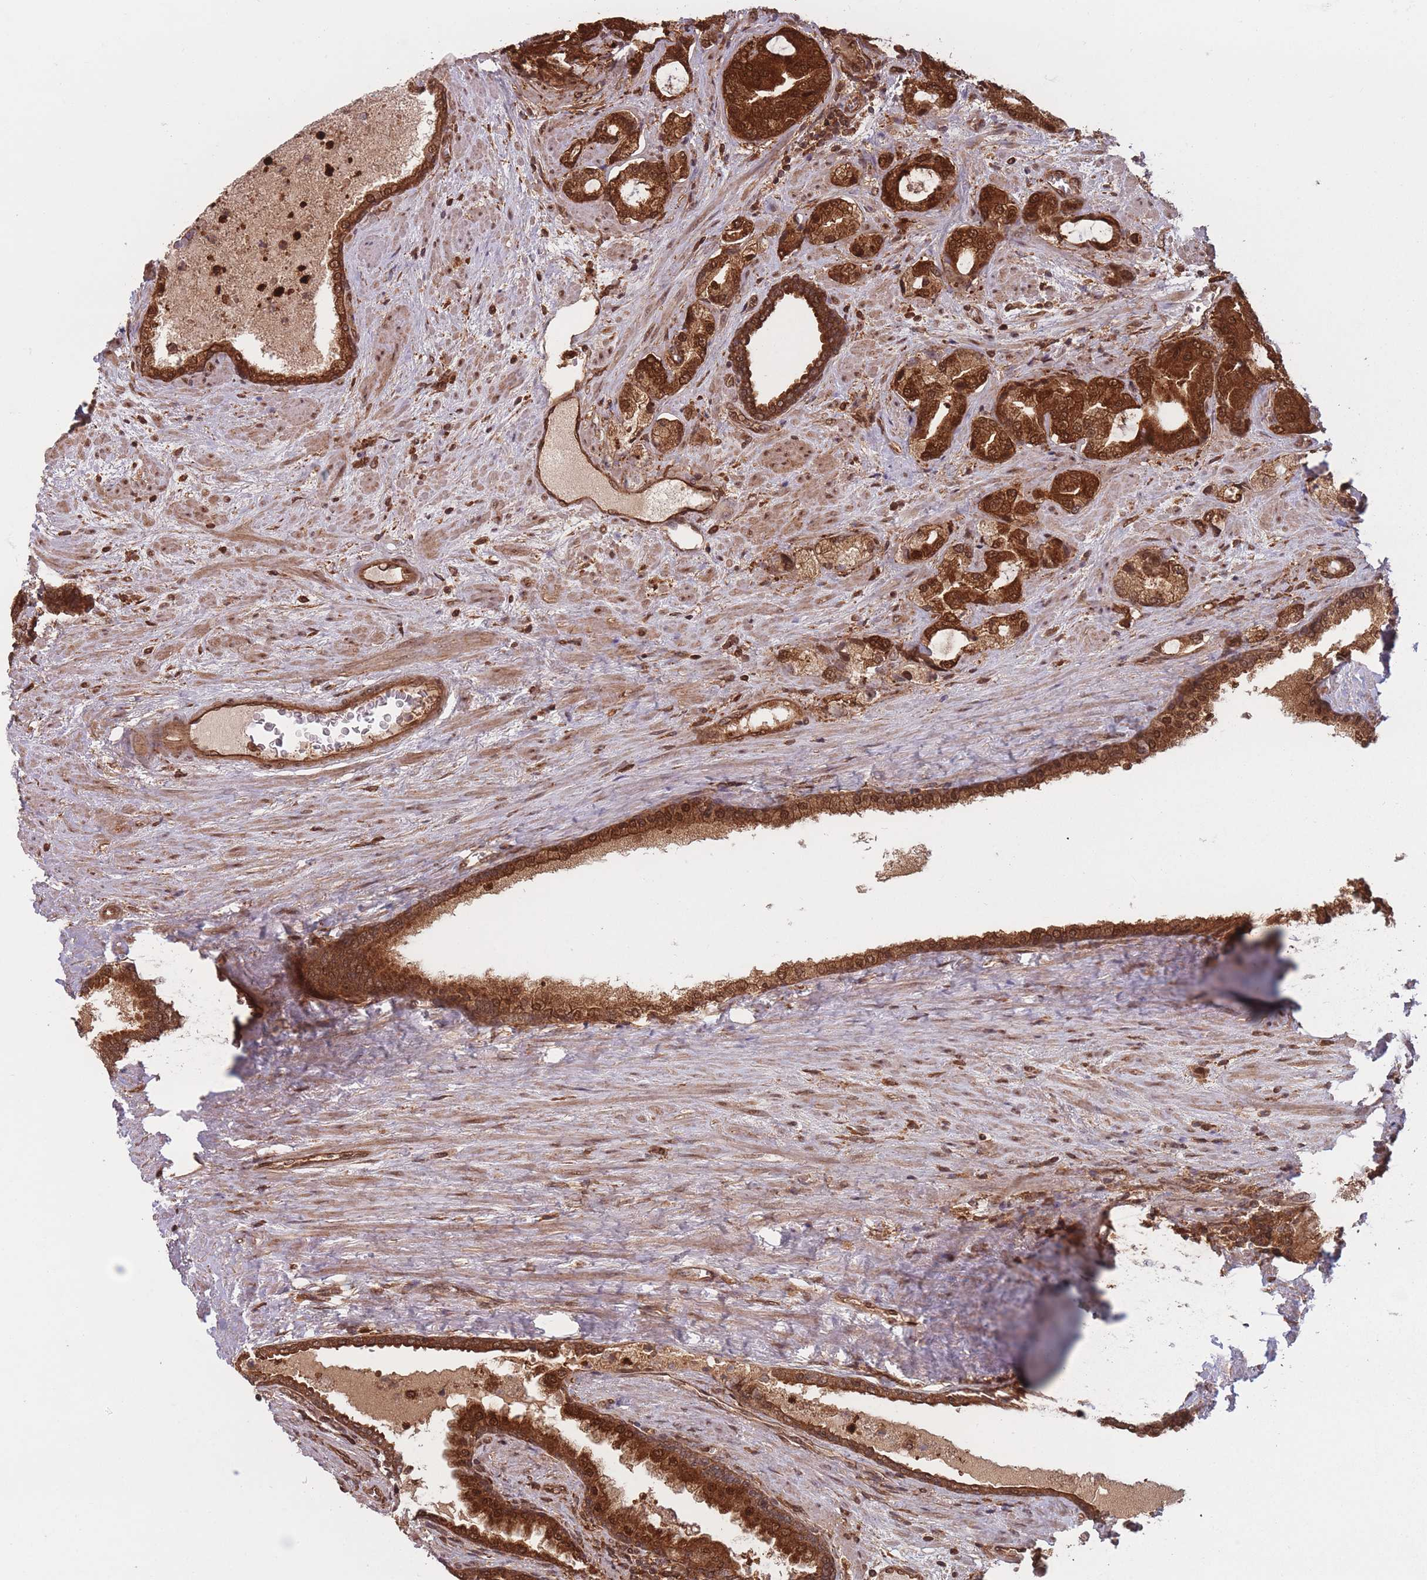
{"staining": {"intensity": "strong", "quantity": ">75%", "location": "cytoplasmic/membranous,nuclear"}, "tissue": "prostate cancer", "cell_type": "Tumor cells", "image_type": "cancer", "snomed": [{"axis": "morphology", "description": "Adenocarcinoma, High grade"}, {"axis": "topography", "description": "Prostate"}], "caption": "Protein expression analysis of adenocarcinoma (high-grade) (prostate) demonstrates strong cytoplasmic/membranous and nuclear positivity in about >75% of tumor cells. (Stains: DAB (3,3'-diaminobenzidine) in brown, nuclei in blue, Microscopy: brightfield microscopy at high magnification).", "gene": "PODXL2", "patient": {"sex": "male", "age": 68}}